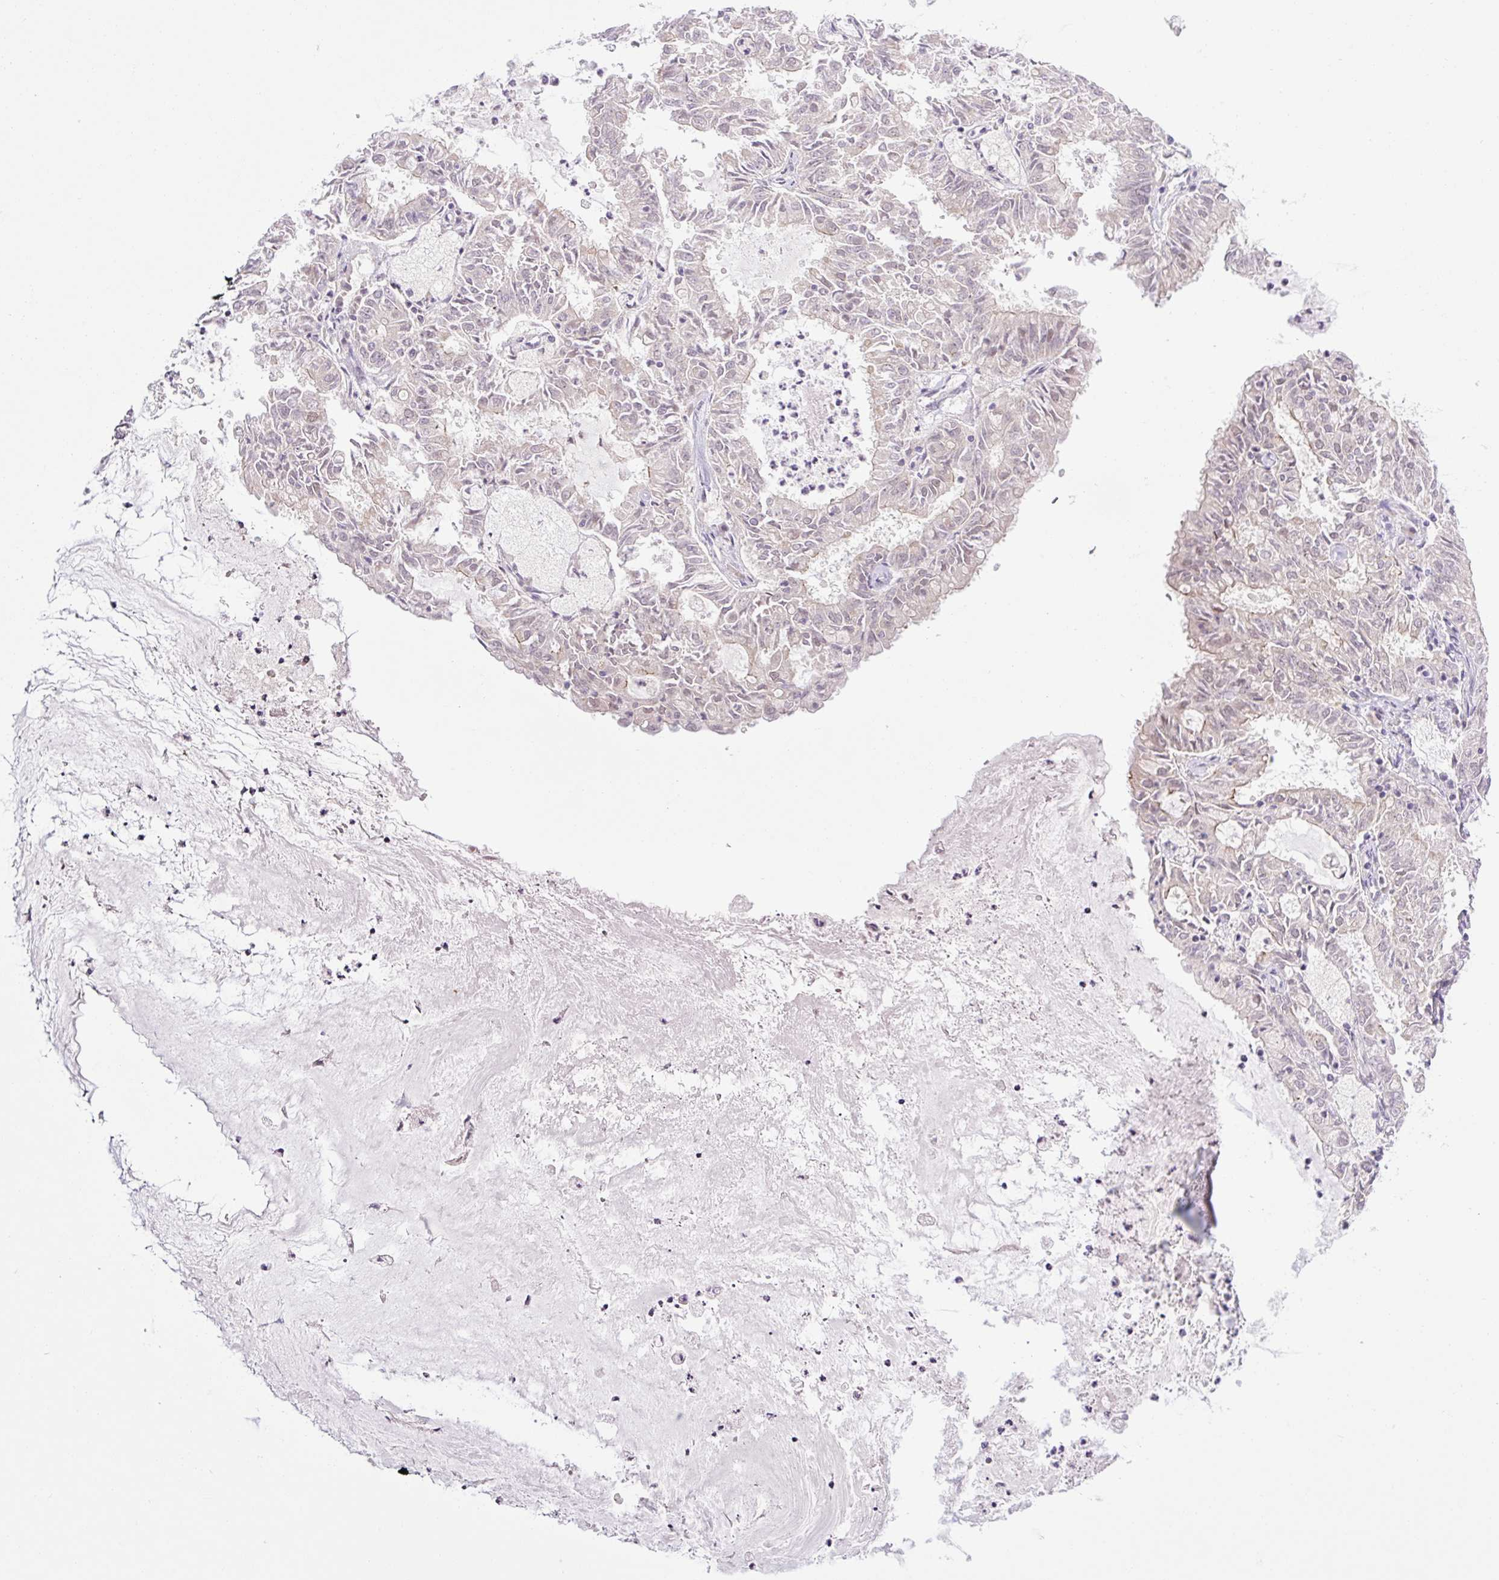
{"staining": {"intensity": "negative", "quantity": "none", "location": "none"}, "tissue": "endometrial cancer", "cell_type": "Tumor cells", "image_type": "cancer", "snomed": [{"axis": "morphology", "description": "Adenocarcinoma, NOS"}, {"axis": "topography", "description": "Endometrium"}], "caption": "IHC histopathology image of human endometrial adenocarcinoma stained for a protein (brown), which exhibits no expression in tumor cells.", "gene": "ICE1", "patient": {"sex": "female", "age": 57}}